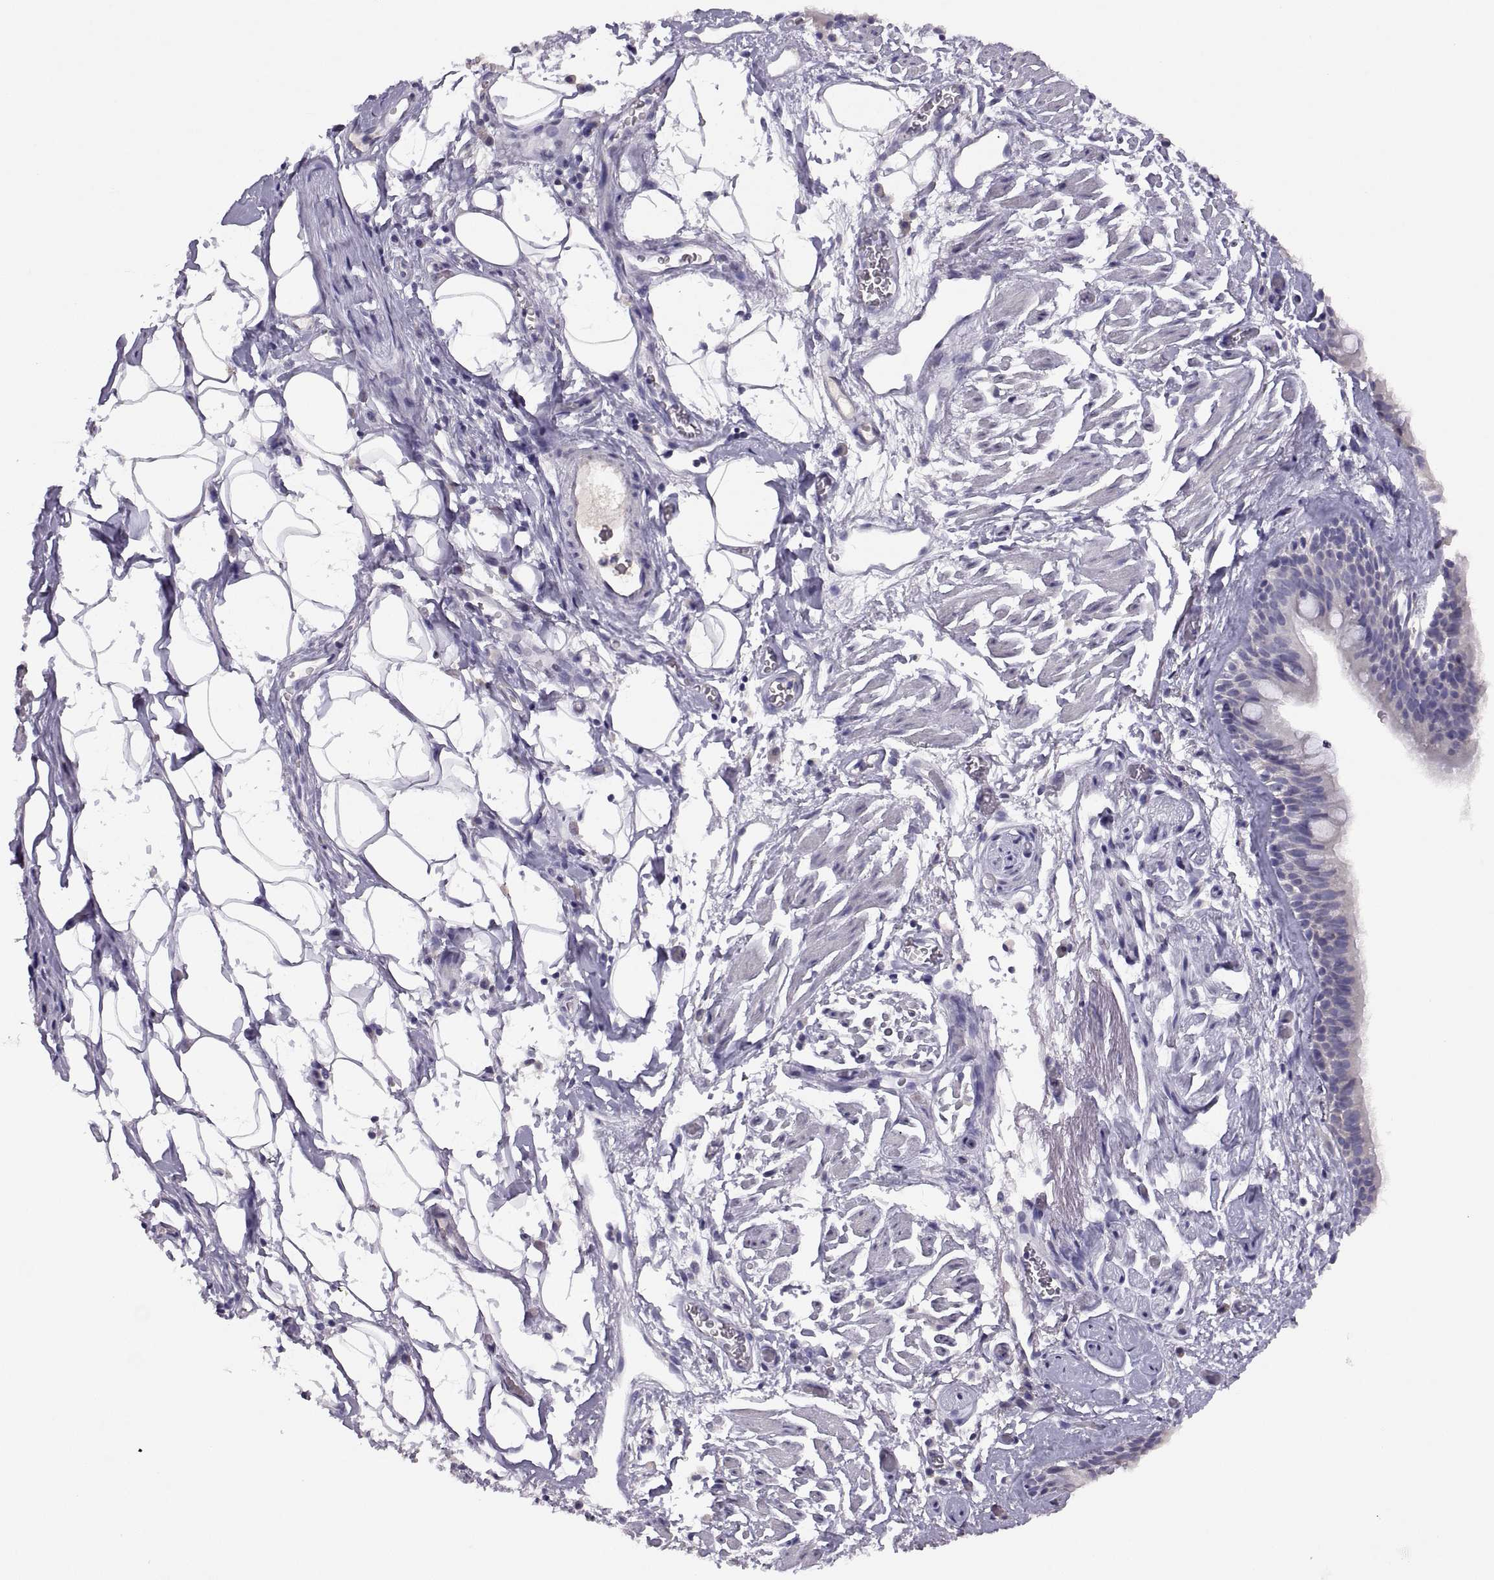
{"staining": {"intensity": "negative", "quantity": "none", "location": "none"}, "tissue": "bronchus", "cell_type": "Respiratory epithelial cells", "image_type": "normal", "snomed": [{"axis": "morphology", "description": "Normal tissue, NOS"}, {"axis": "topography", "description": "Cartilage tissue"}, {"axis": "topography", "description": "Bronchus"}], "caption": "Immunohistochemical staining of unremarkable bronchus demonstrates no significant staining in respiratory epithelial cells. (DAB (3,3'-diaminobenzidine) immunohistochemistry (IHC), high magnification).", "gene": "TBX19", "patient": {"sex": "male", "age": 58}}